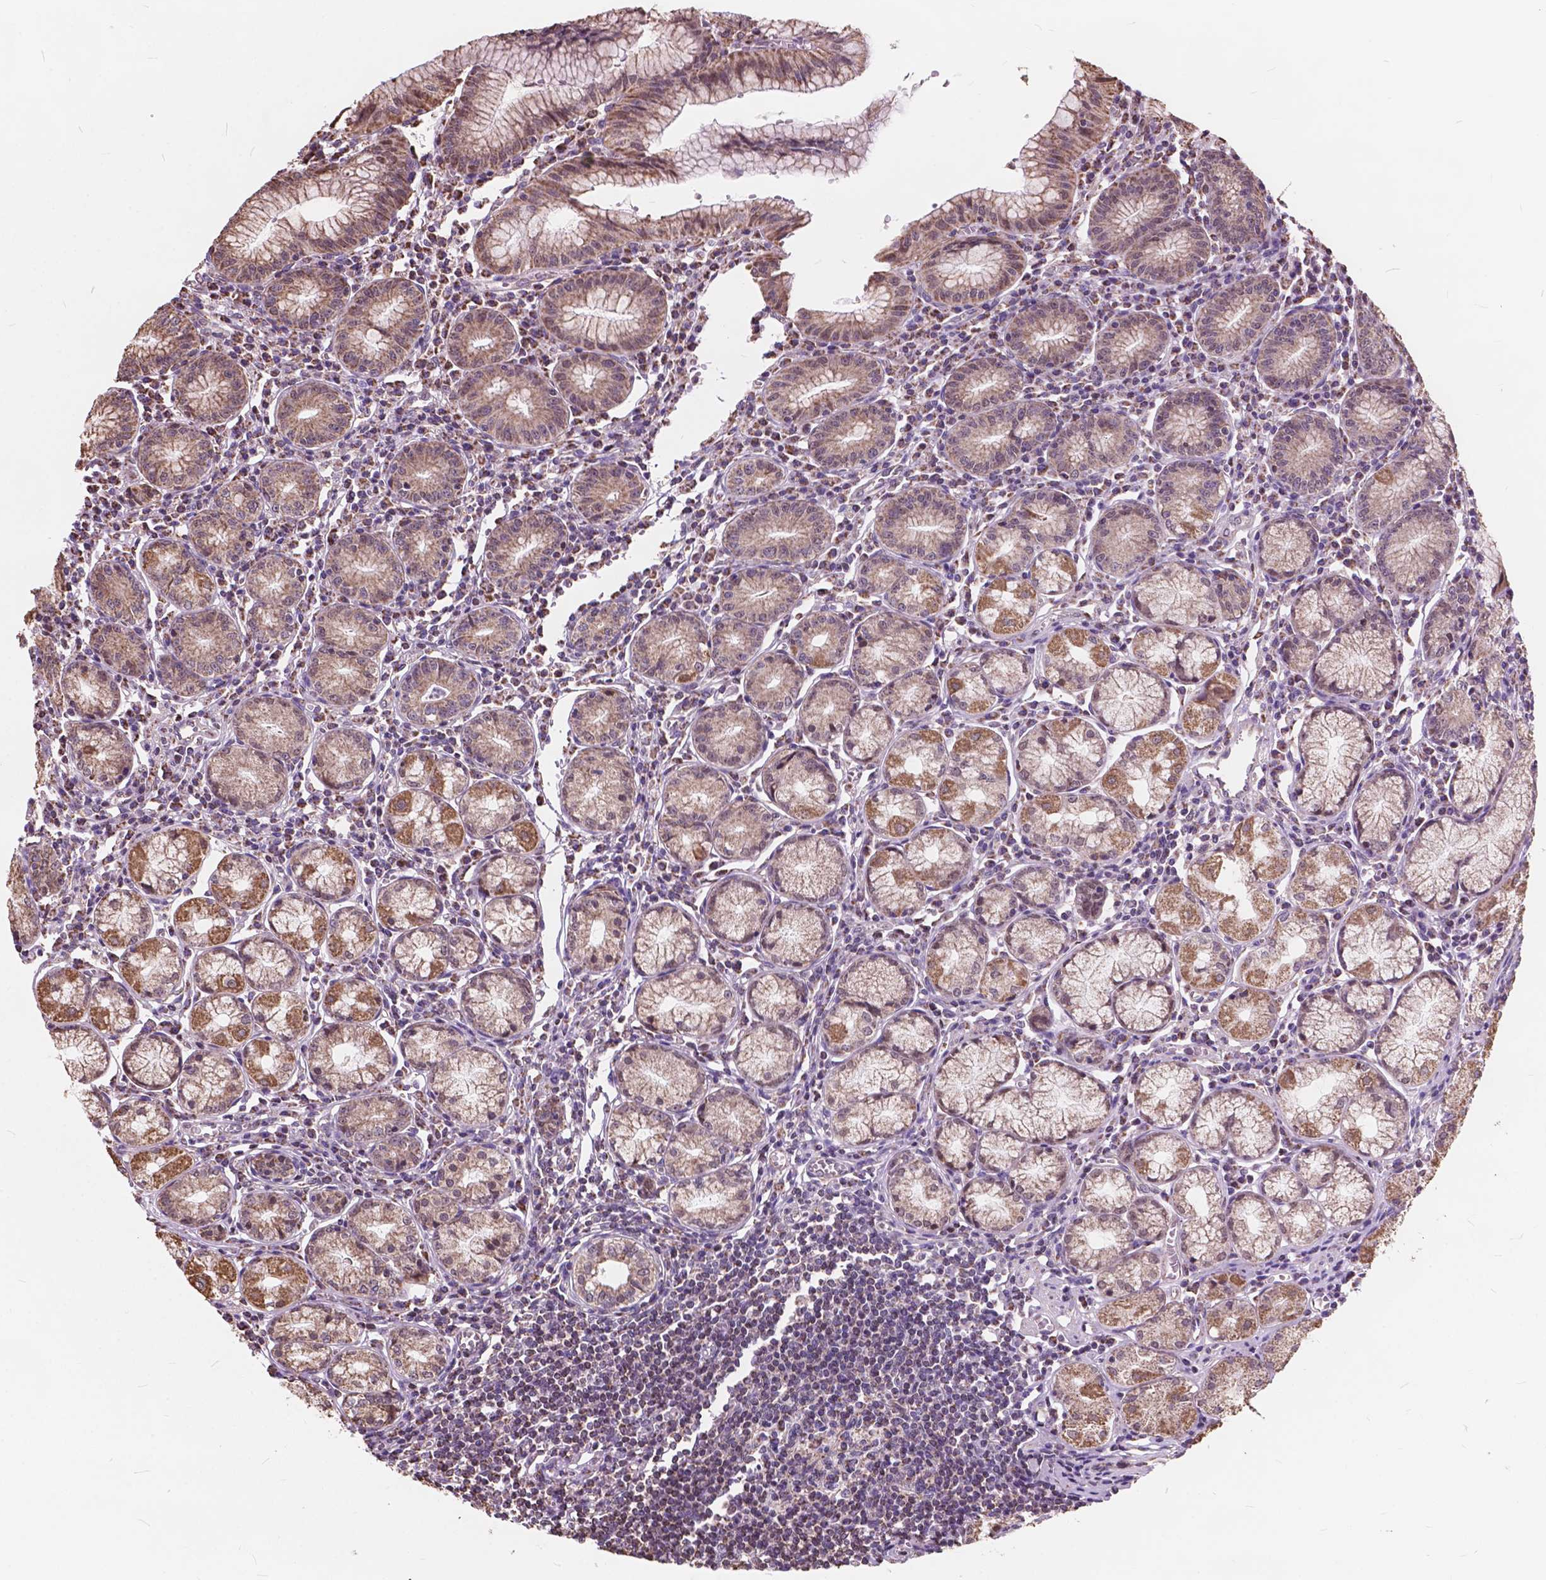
{"staining": {"intensity": "moderate", "quantity": ">75%", "location": "cytoplasmic/membranous"}, "tissue": "stomach", "cell_type": "Glandular cells", "image_type": "normal", "snomed": [{"axis": "morphology", "description": "Normal tissue, NOS"}, {"axis": "topography", "description": "Stomach"}], "caption": "An image of stomach stained for a protein demonstrates moderate cytoplasmic/membranous brown staining in glandular cells. (IHC, brightfield microscopy, high magnification).", "gene": "SCOC", "patient": {"sex": "male", "age": 55}}